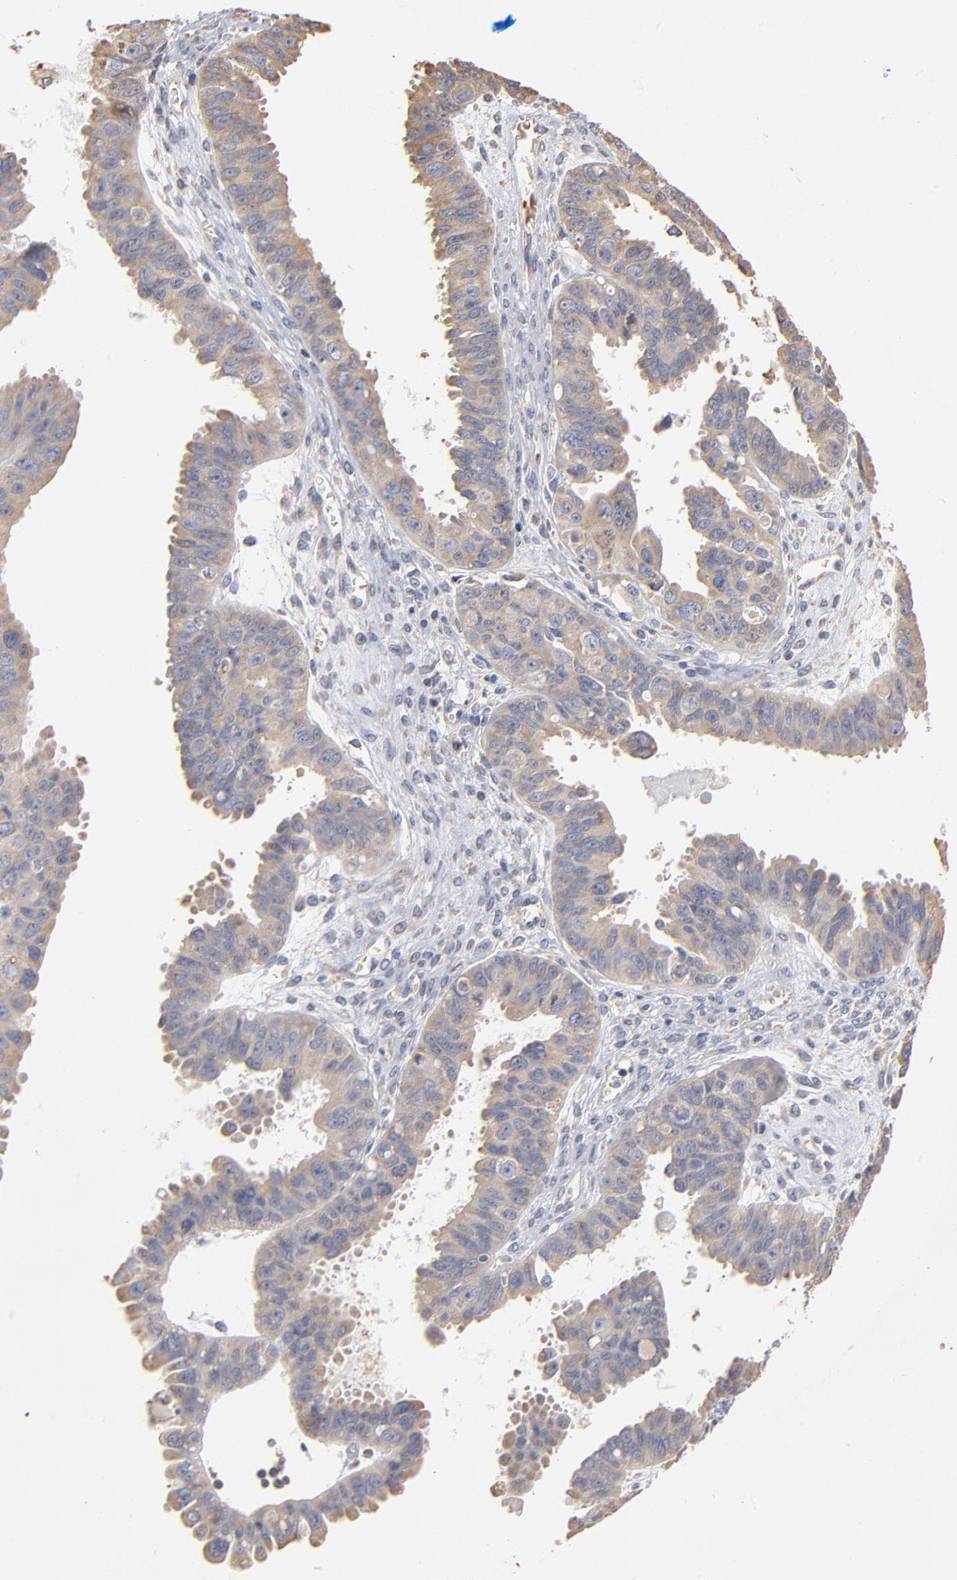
{"staining": {"intensity": "moderate", "quantity": "25%-75%", "location": "cytoplasmic/membranous"}, "tissue": "ovarian cancer", "cell_type": "Tumor cells", "image_type": "cancer", "snomed": [{"axis": "morphology", "description": "Carcinoma, endometroid"}, {"axis": "topography", "description": "Ovary"}], "caption": "Ovarian cancer (endometroid carcinoma) was stained to show a protein in brown. There is medium levels of moderate cytoplasmic/membranous staining in about 25%-75% of tumor cells. The staining is performed using DAB brown chromogen to label protein expression. The nuclei are counter-stained blue using hematoxylin.", "gene": "RNF213", "patient": {"sex": "female", "age": 85}}